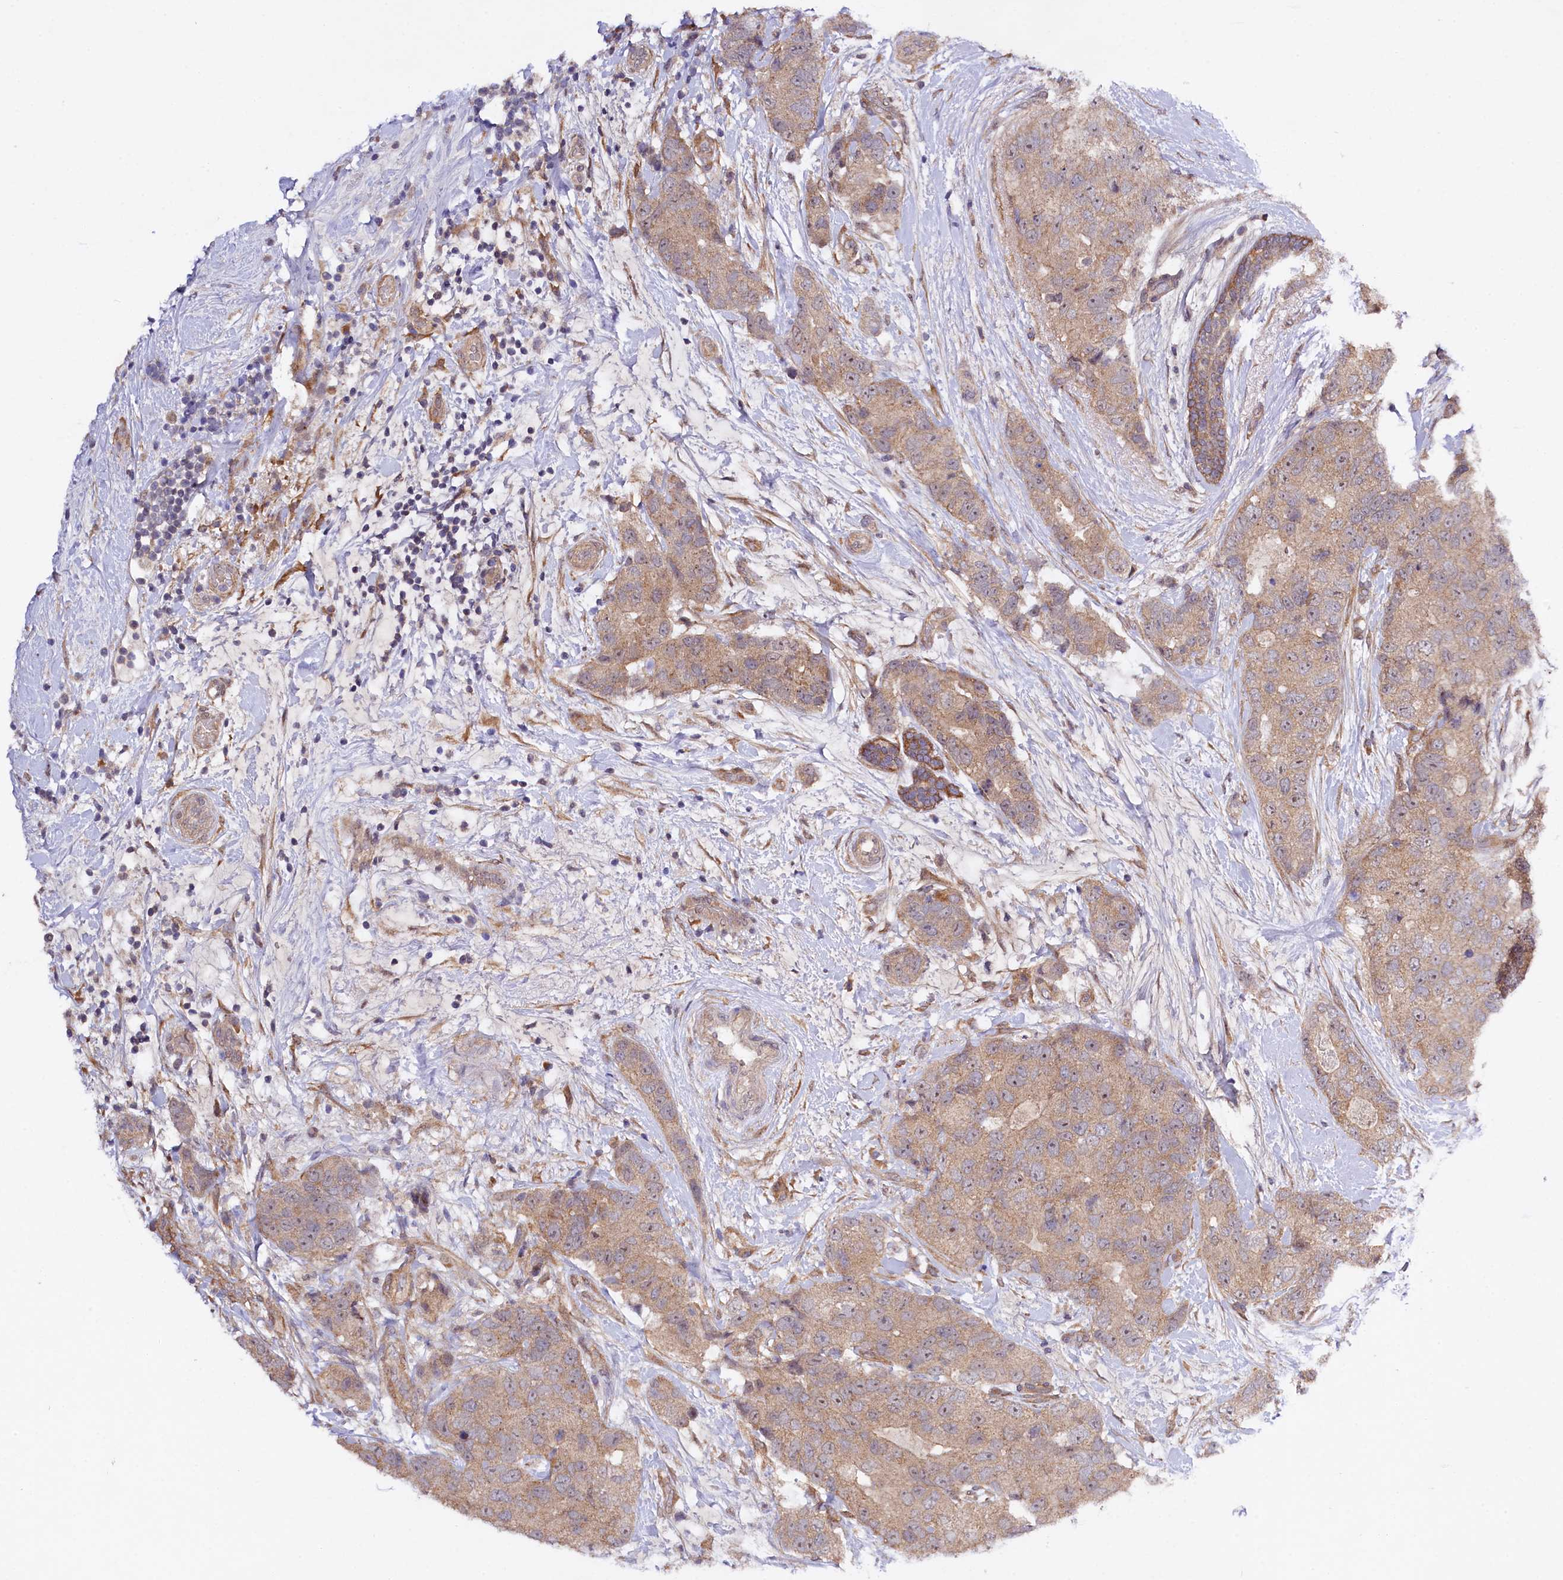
{"staining": {"intensity": "weak", "quantity": ">75%", "location": "cytoplasmic/membranous"}, "tissue": "breast cancer", "cell_type": "Tumor cells", "image_type": "cancer", "snomed": [{"axis": "morphology", "description": "Duct carcinoma"}, {"axis": "topography", "description": "Breast"}], "caption": "Immunohistochemical staining of intraductal carcinoma (breast) displays weak cytoplasmic/membranous protein expression in about >75% of tumor cells.", "gene": "PHLDB1", "patient": {"sex": "female", "age": 62}}